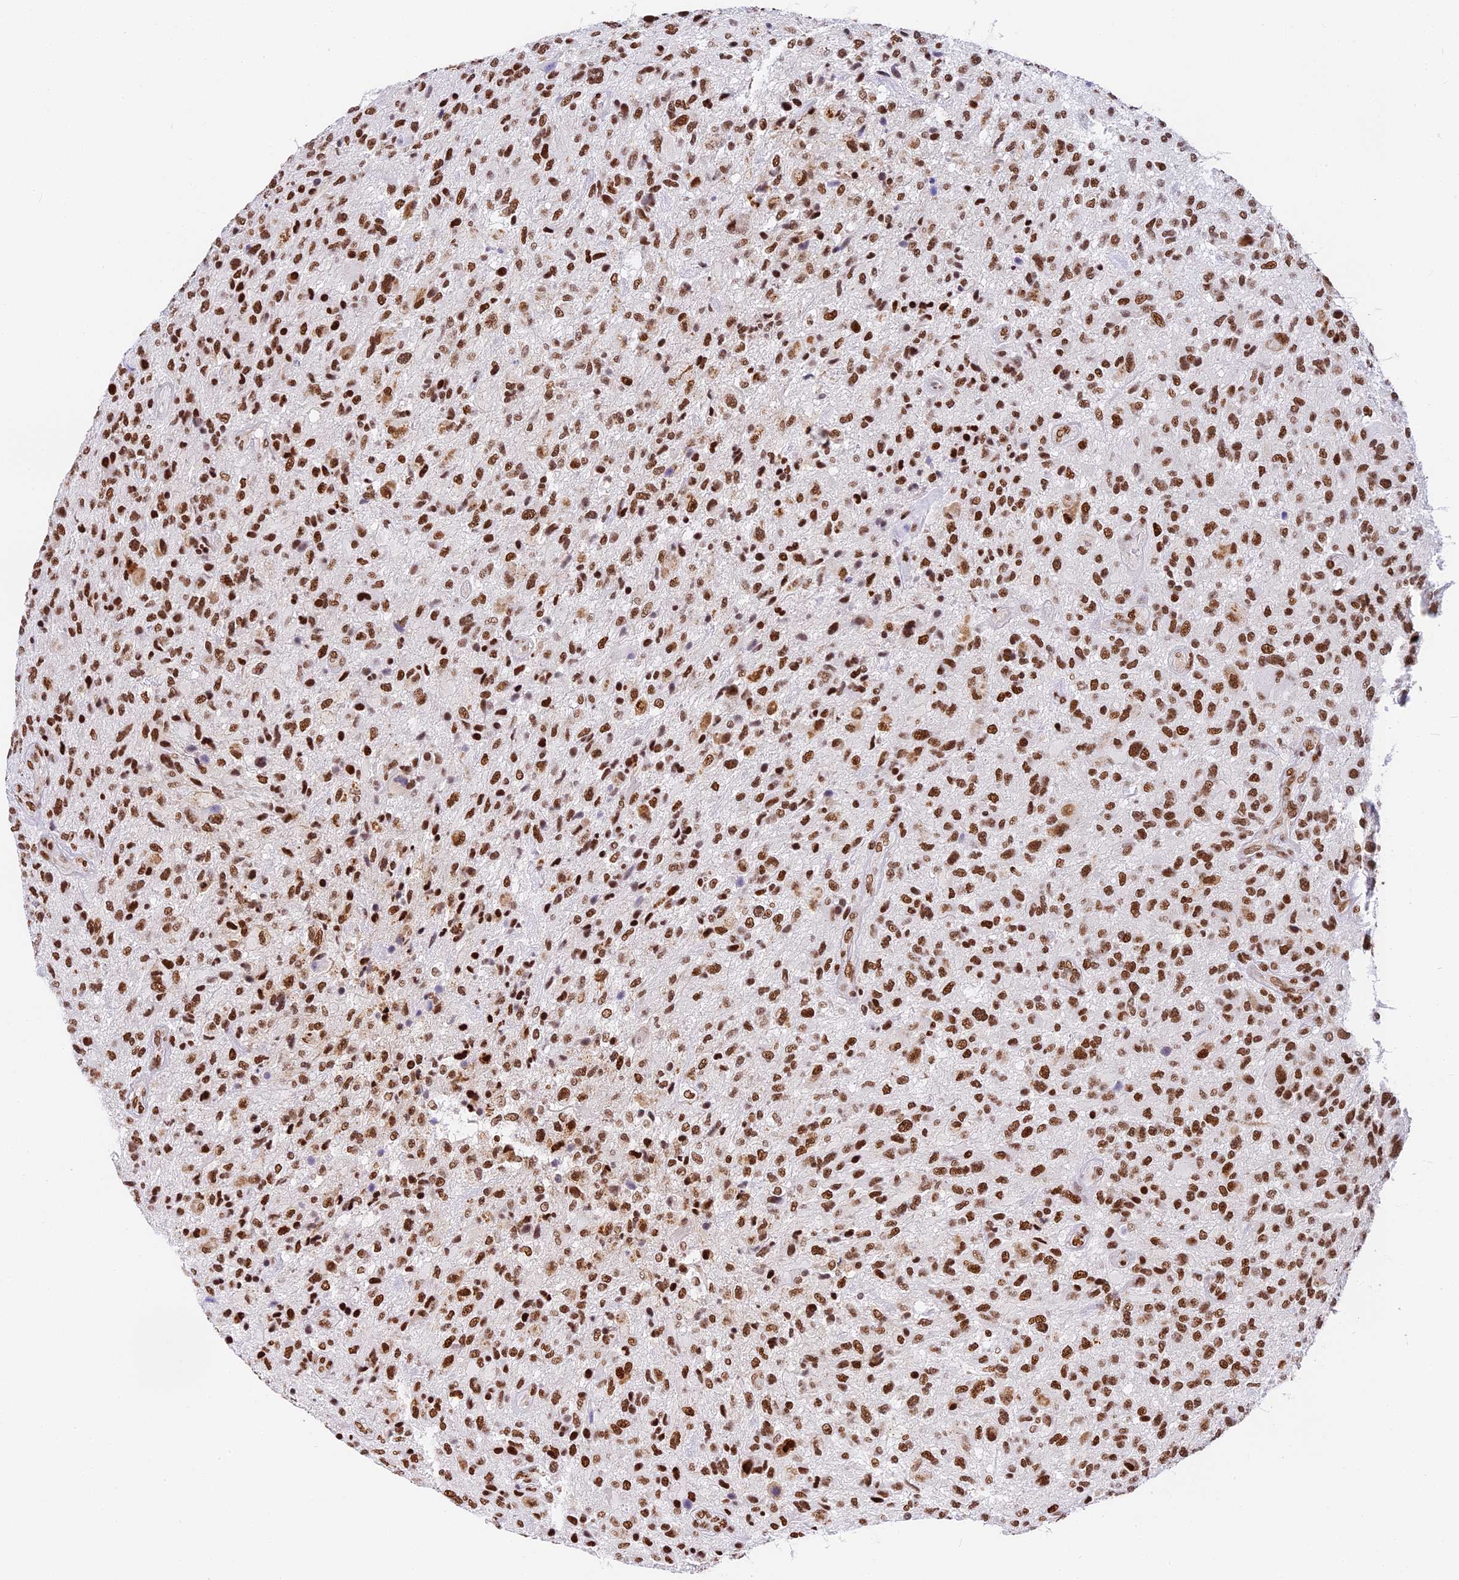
{"staining": {"intensity": "strong", "quantity": ">75%", "location": "nuclear"}, "tissue": "glioma", "cell_type": "Tumor cells", "image_type": "cancer", "snomed": [{"axis": "morphology", "description": "Glioma, malignant, High grade"}, {"axis": "topography", "description": "Brain"}], "caption": "This histopathology image shows malignant glioma (high-grade) stained with IHC to label a protein in brown. The nuclear of tumor cells show strong positivity for the protein. Nuclei are counter-stained blue.", "gene": "SBNO1", "patient": {"sex": "male", "age": 47}}